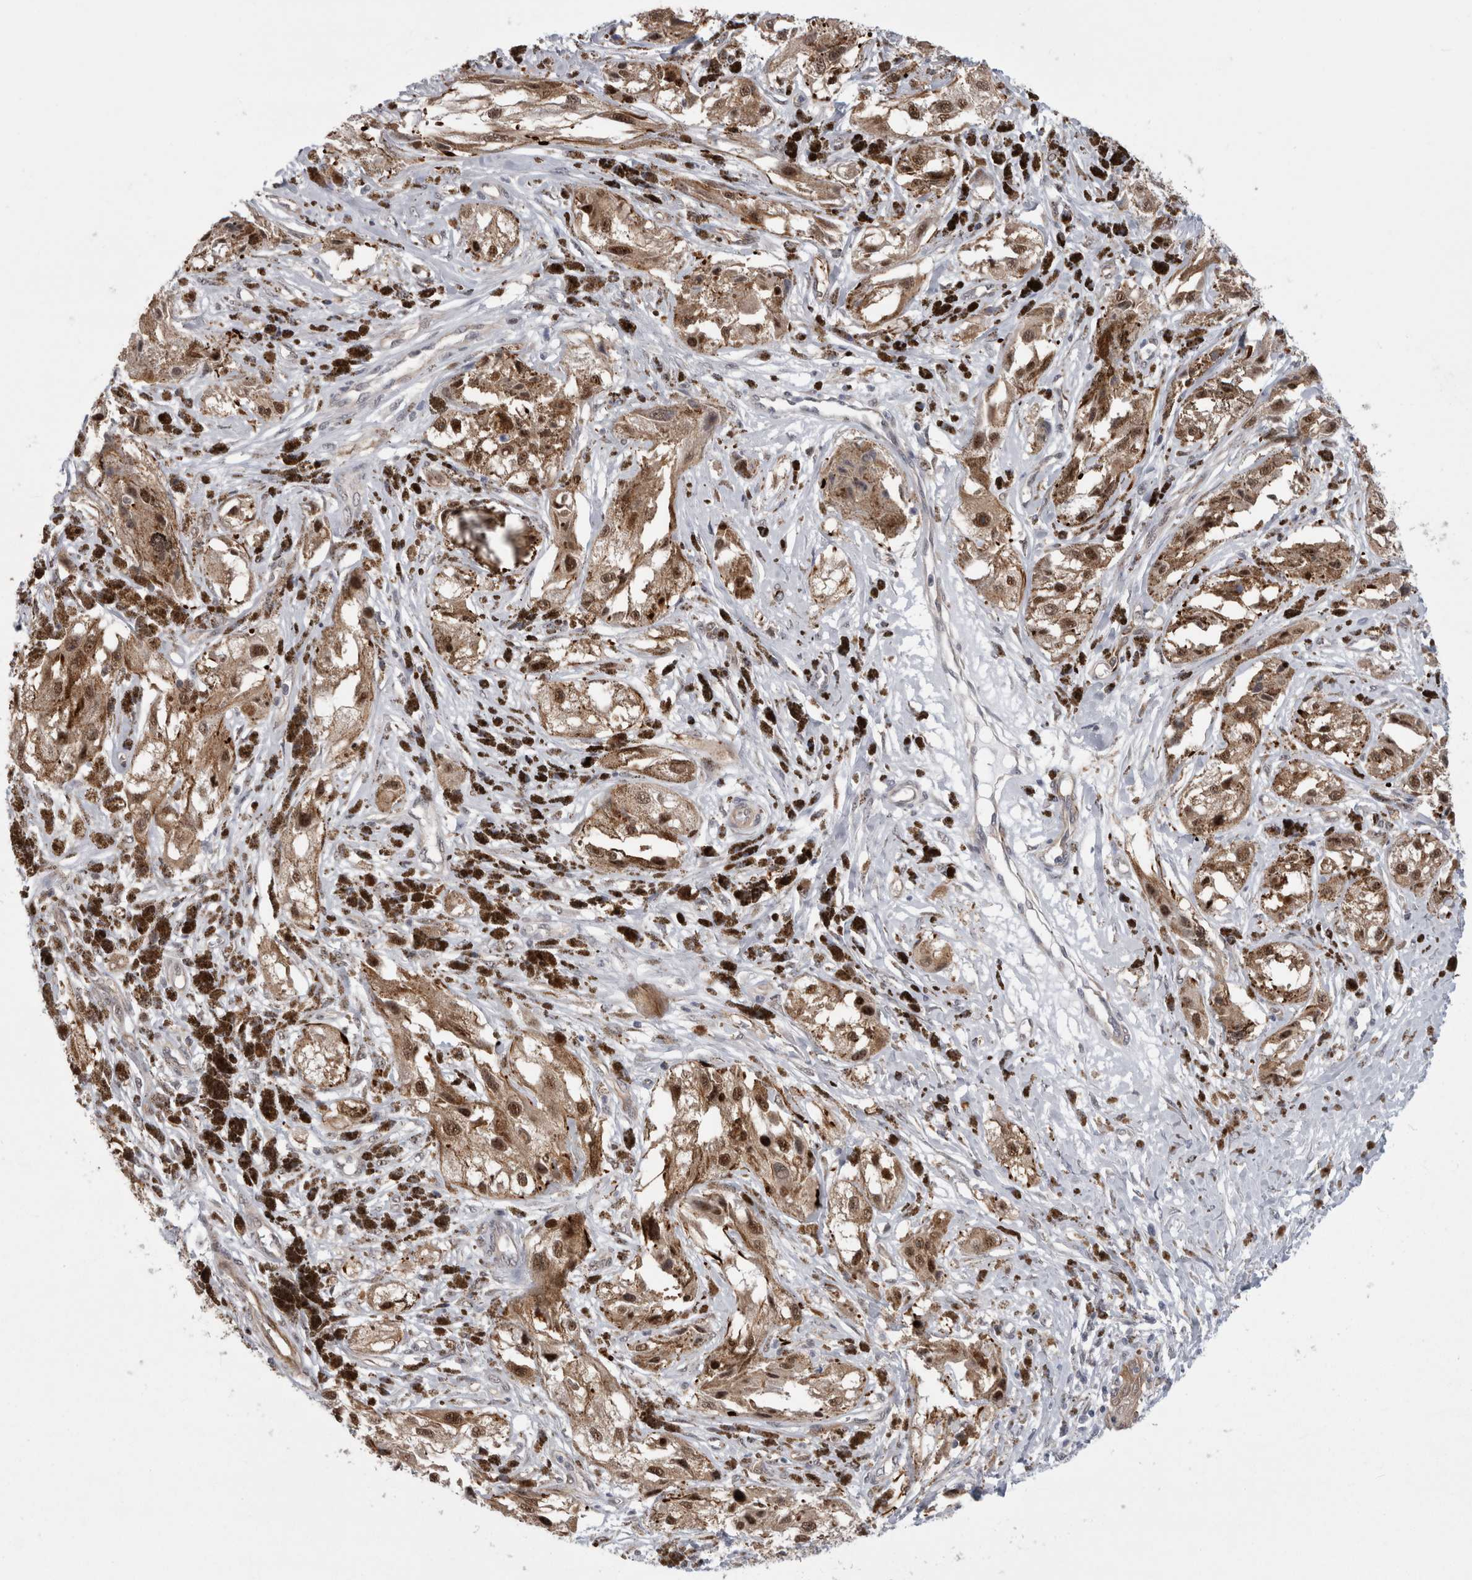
{"staining": {"intensity": "moderate", "quantity": ">75%", "location": "cytoplasmic/membranous,nuclear"}, "tissue": "melanoma", "cell_type": "Tumor cells", "image_type": "cancer", "snomed": [{"axis": "morphology", "description": "Malignant melanoma, NOS"}, {"axis": "topography", "description": "Skin"}], "caption": "Protein analysis of melanoma tissue exhibits moderate cytoplasmic/membranous and nuclear positivity in approximately >75% of tumor cells. Nuclei are stained in blue.", "gene": "FAM83H", "patient": {"sex": "male", "age": 88}}